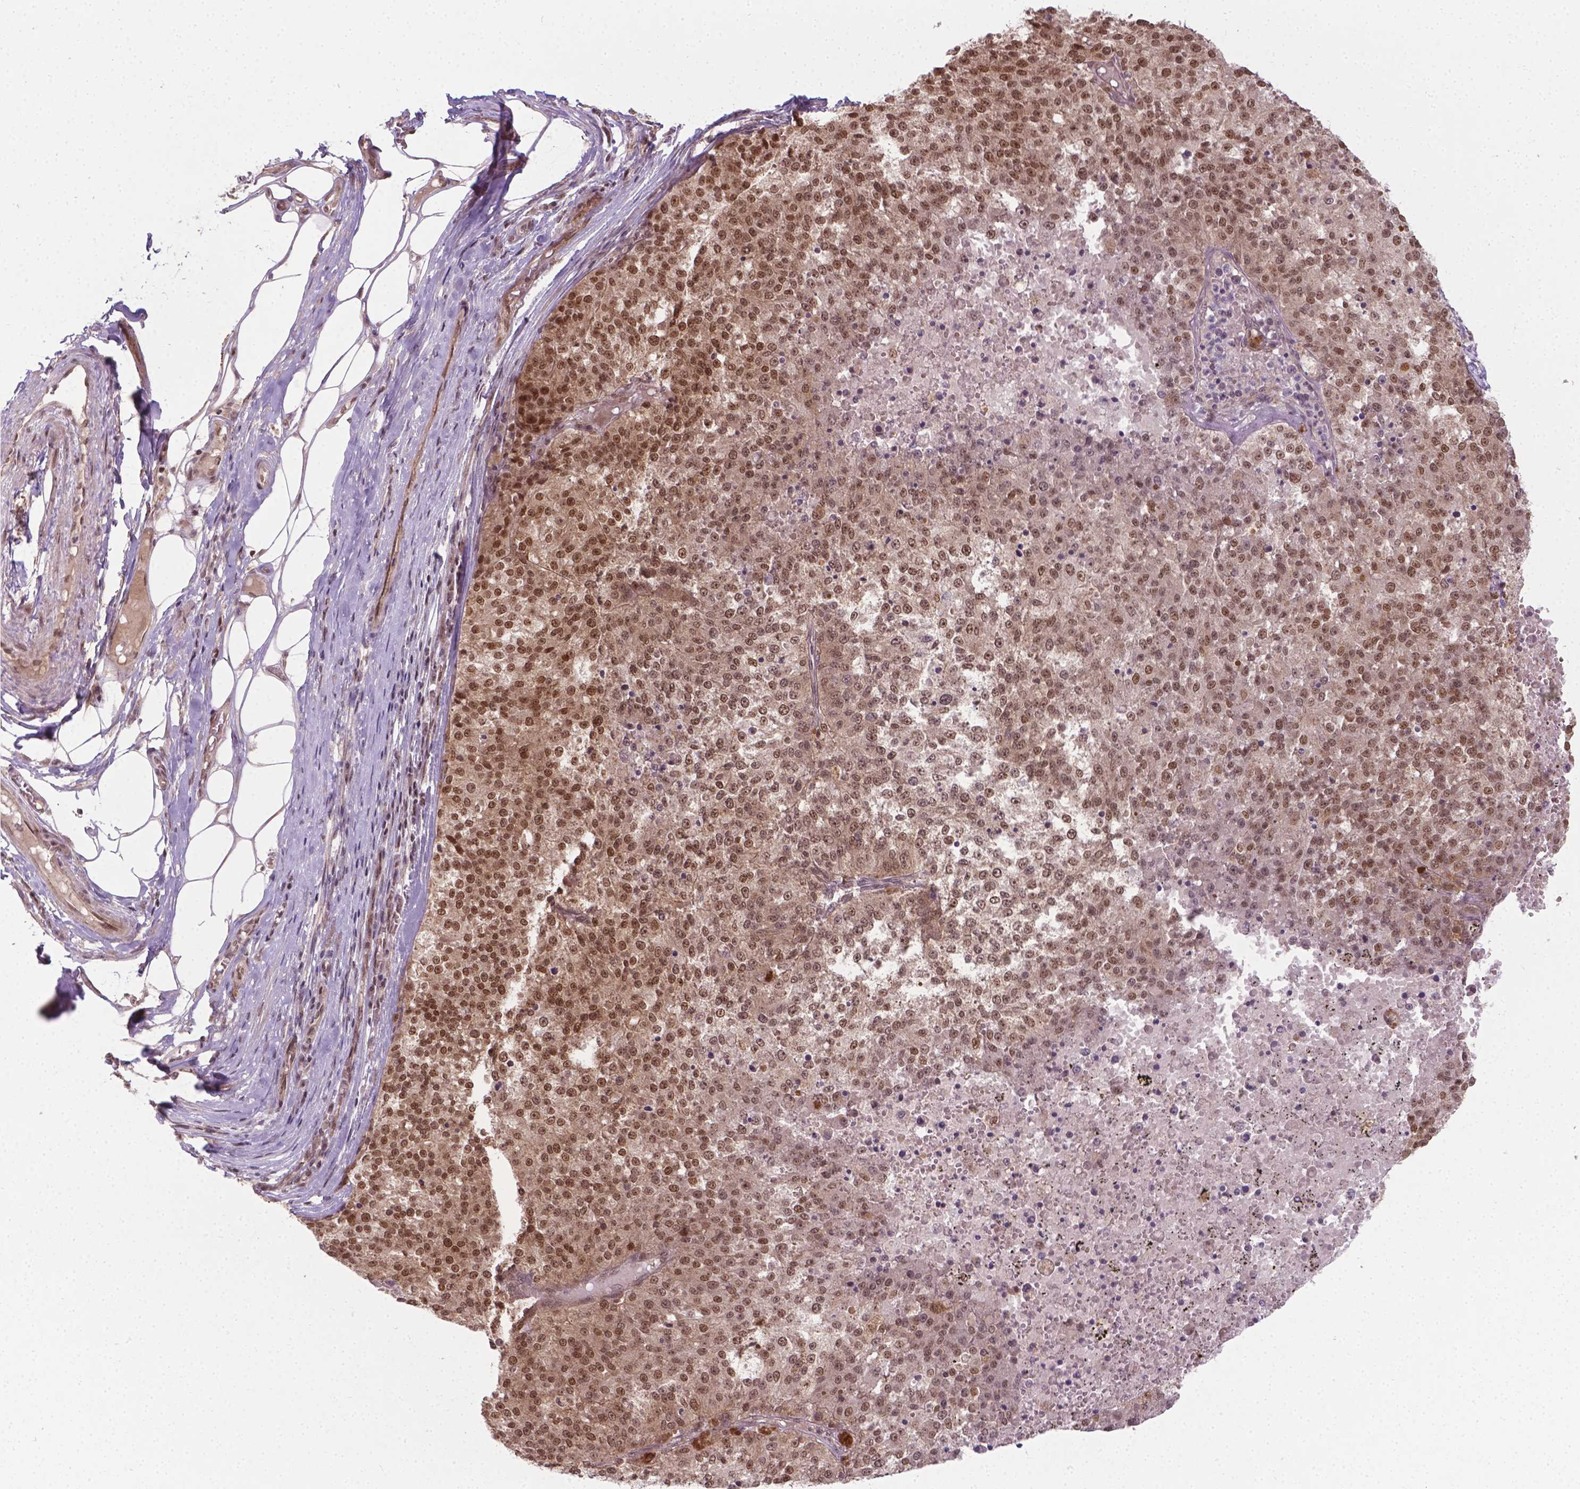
{"staining": {"intensity": "moderate", "quantity": ">75%", "location": "nuclear"}, "tissue": "melanoma", "cell_type": "Tumor cells", "image_type": "cancer", "snomed": [{"axis": "morphology", "description": "Malignant melanoma, Metastatic site"}, {"axis": "topography", "description": "Lymph node"}], "caption": "Malignant melanoma (metastatic site) tissue displays moderate nuclear expression in approximately >75% of tumor cells, visualized by immunohistochemistry.", "gene": "ANKRD54", "patient": {"sex": "female", "age": 64}}